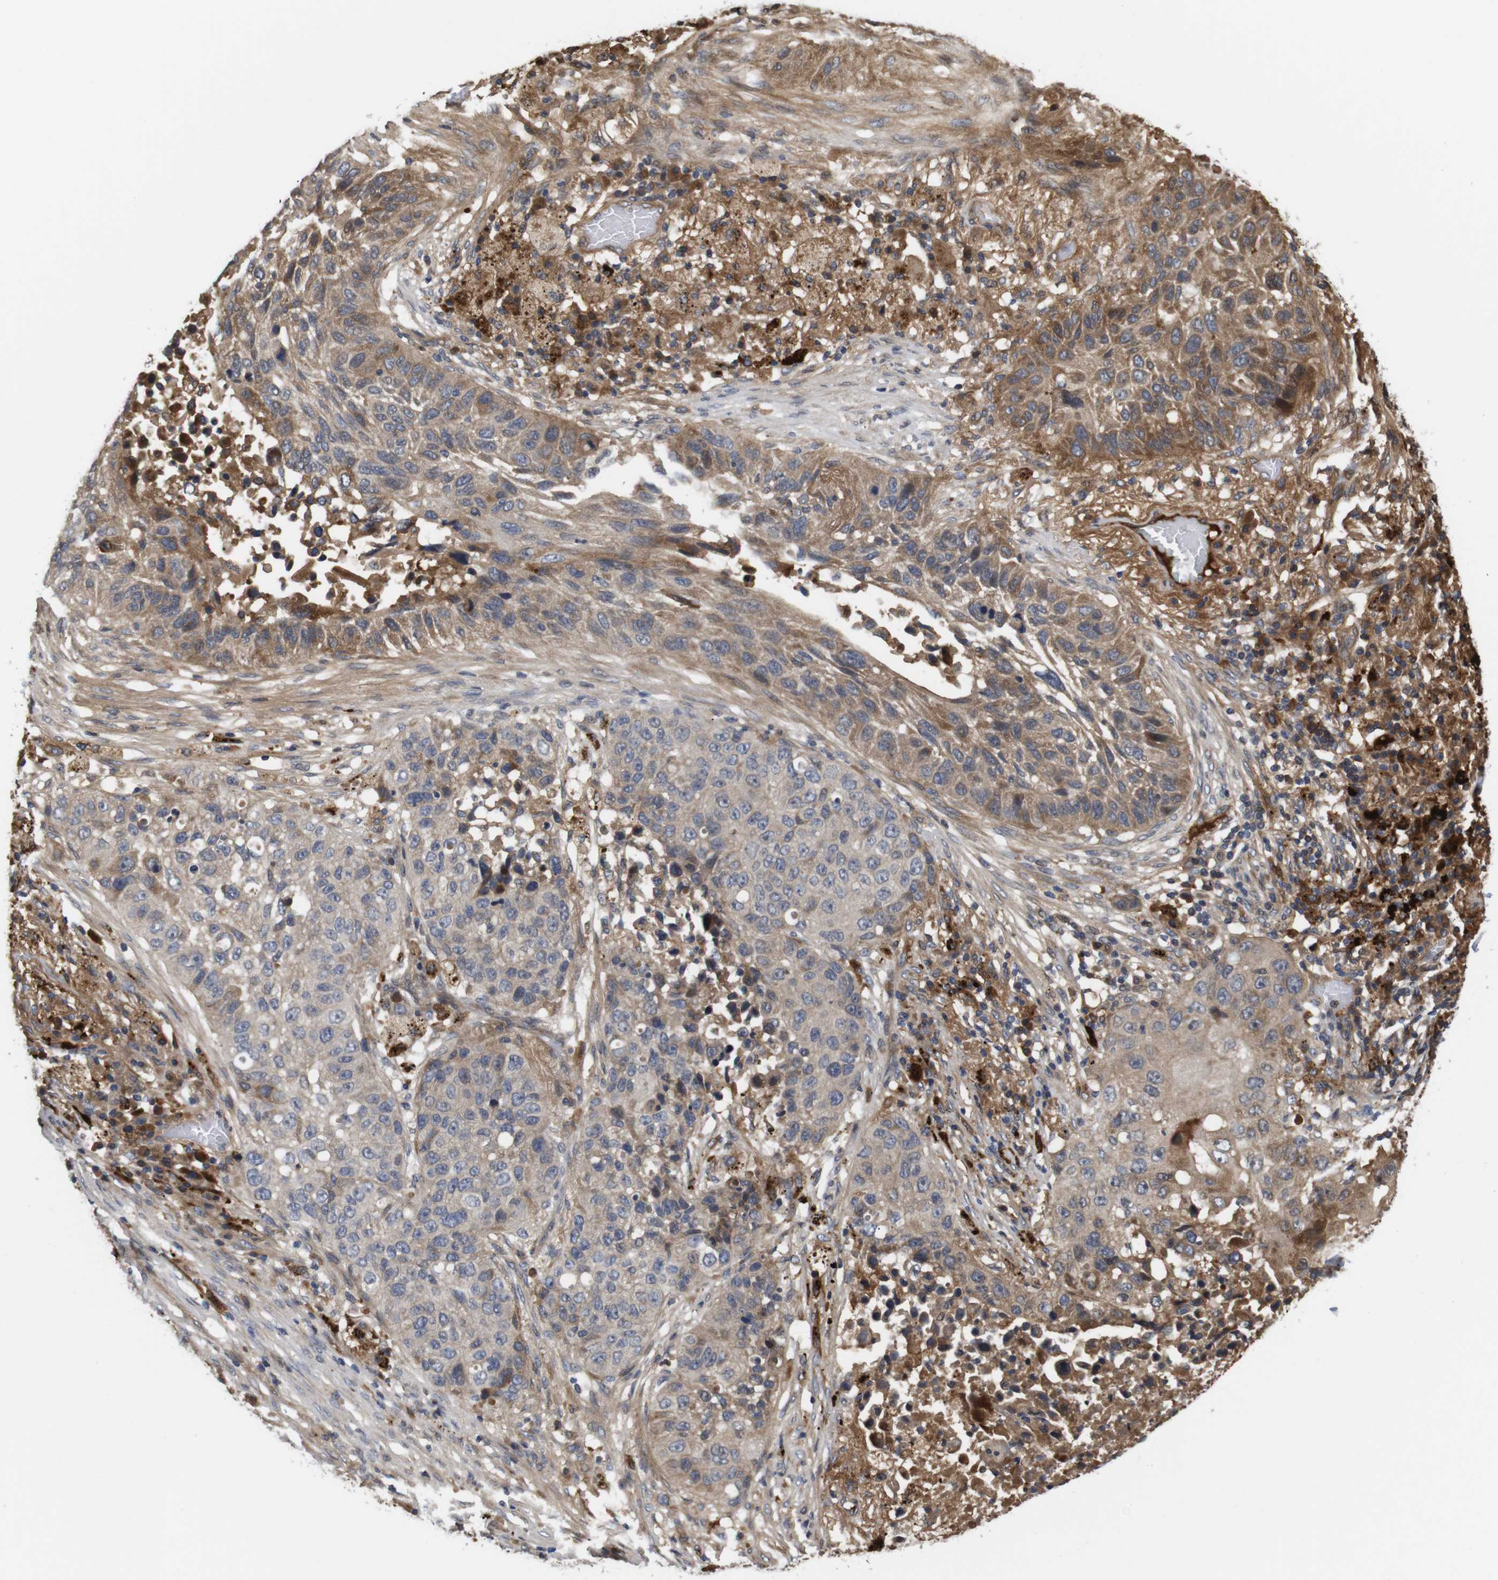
{"staining": {"intensity": "moderate", "quantity": "25%-75%", "location": "cytoplasmic/membranous"}, "tissue": "lung cancer", "cell_type": "Tumor cells", "image_type": "cancer", "snomed": [{"axis": "morphology", "description": "Squamous cell carcinoma, NOS"}, {"axis": "topography", "description": "Lung"}], "caption": "Lung squamous cell carcinoma was stained to show a protein in brown. There is medium levels of moderate cytoplasmic/membranous staining in approximately 25%-75% of tumor cells. (DAB (3,3'-diaminobenzidine) IHC, brown staining for protein, blue staining for nuclei).", "gene": "SPRY3", "patient": {"sex": "male", "age": 57}}